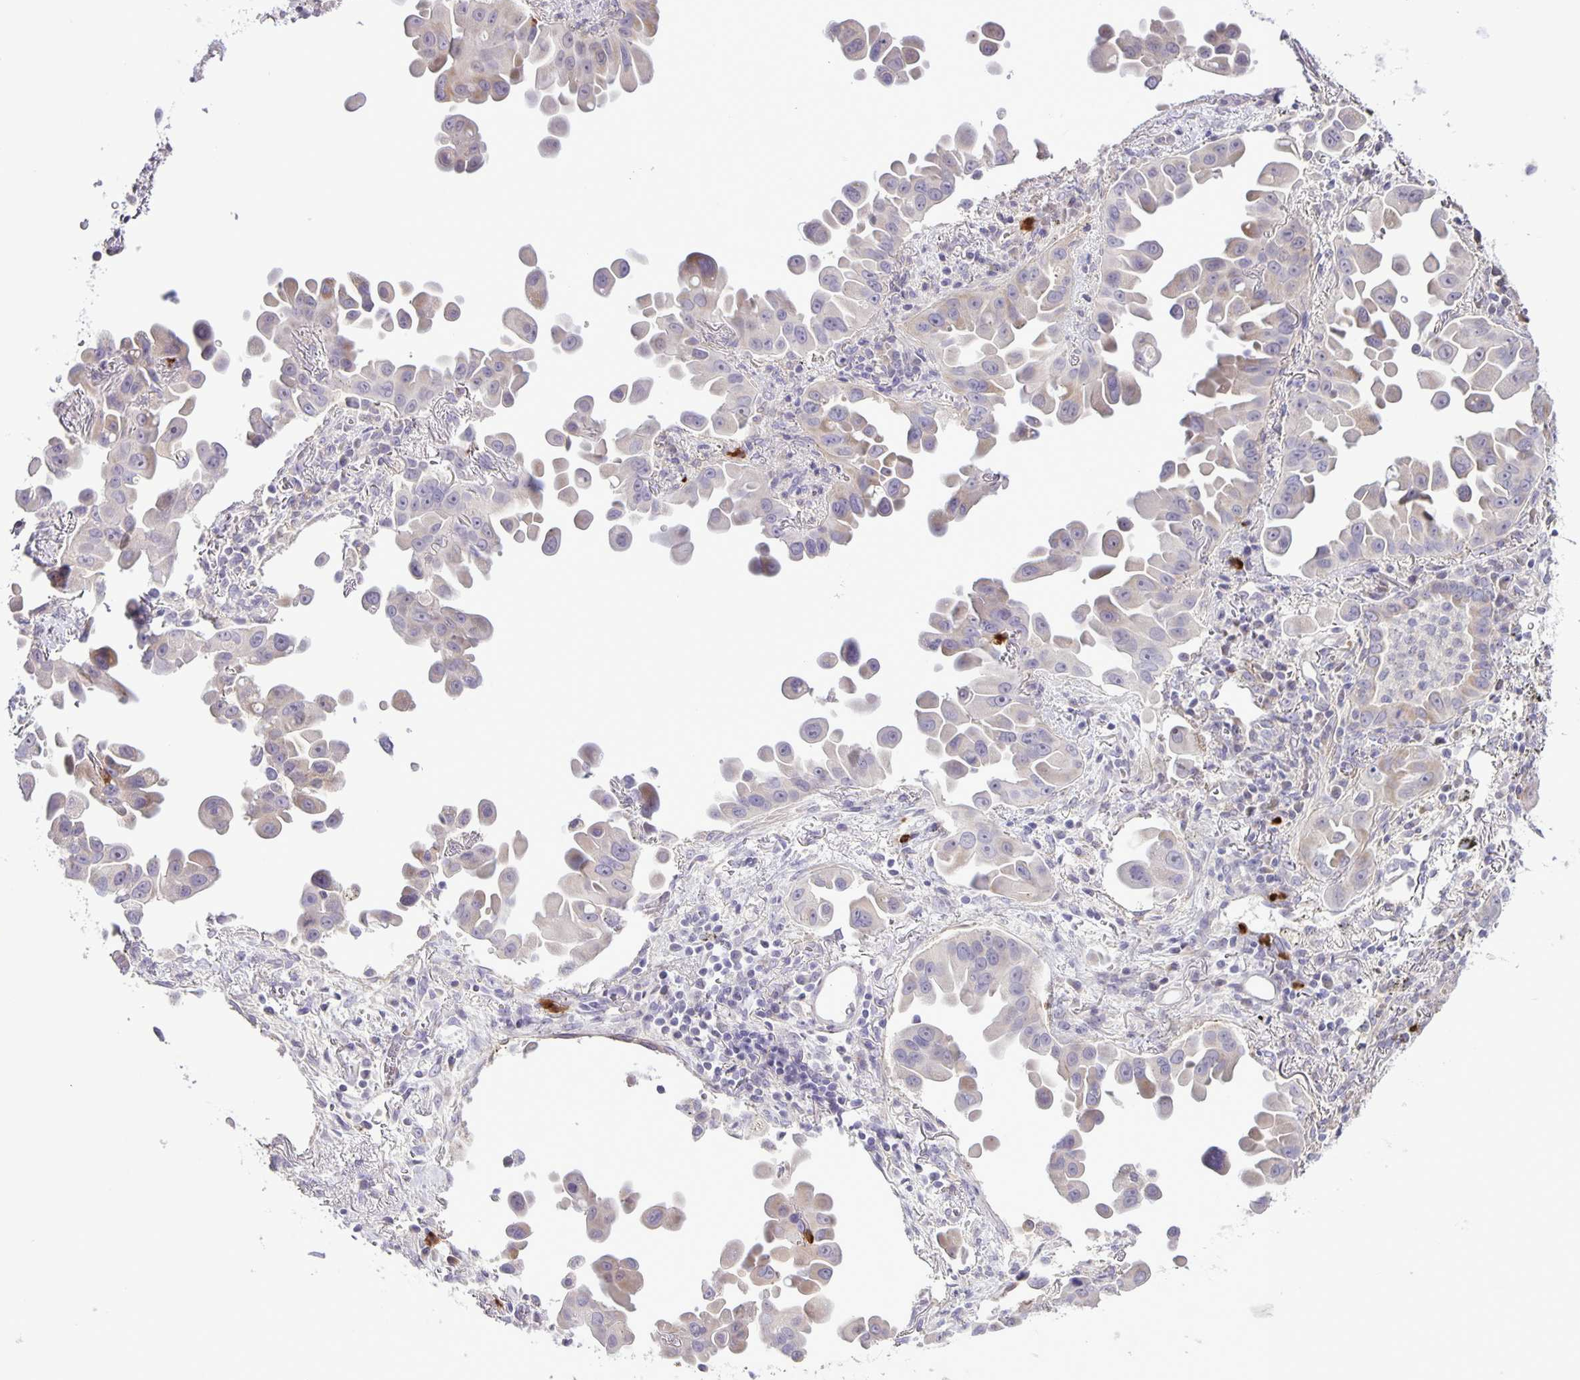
{"staining": {"intensity": "negative", "quantity": "none", "location": "none"}, "tissue": "lung cancer", "cell_type": "Tumor cells", "image_type": "cancer", "snomed": [{"axis": "morphology", "description": "Adenocarcinoma, NOS"}, {"axis": "topography", "description": "Lung"}], "caption": "The image demonstrates no significant staining in tumor cells of adenocarcinoma (lung).", "gene": "ADCK1", "patient": {"sex": "male", "age": 68}}